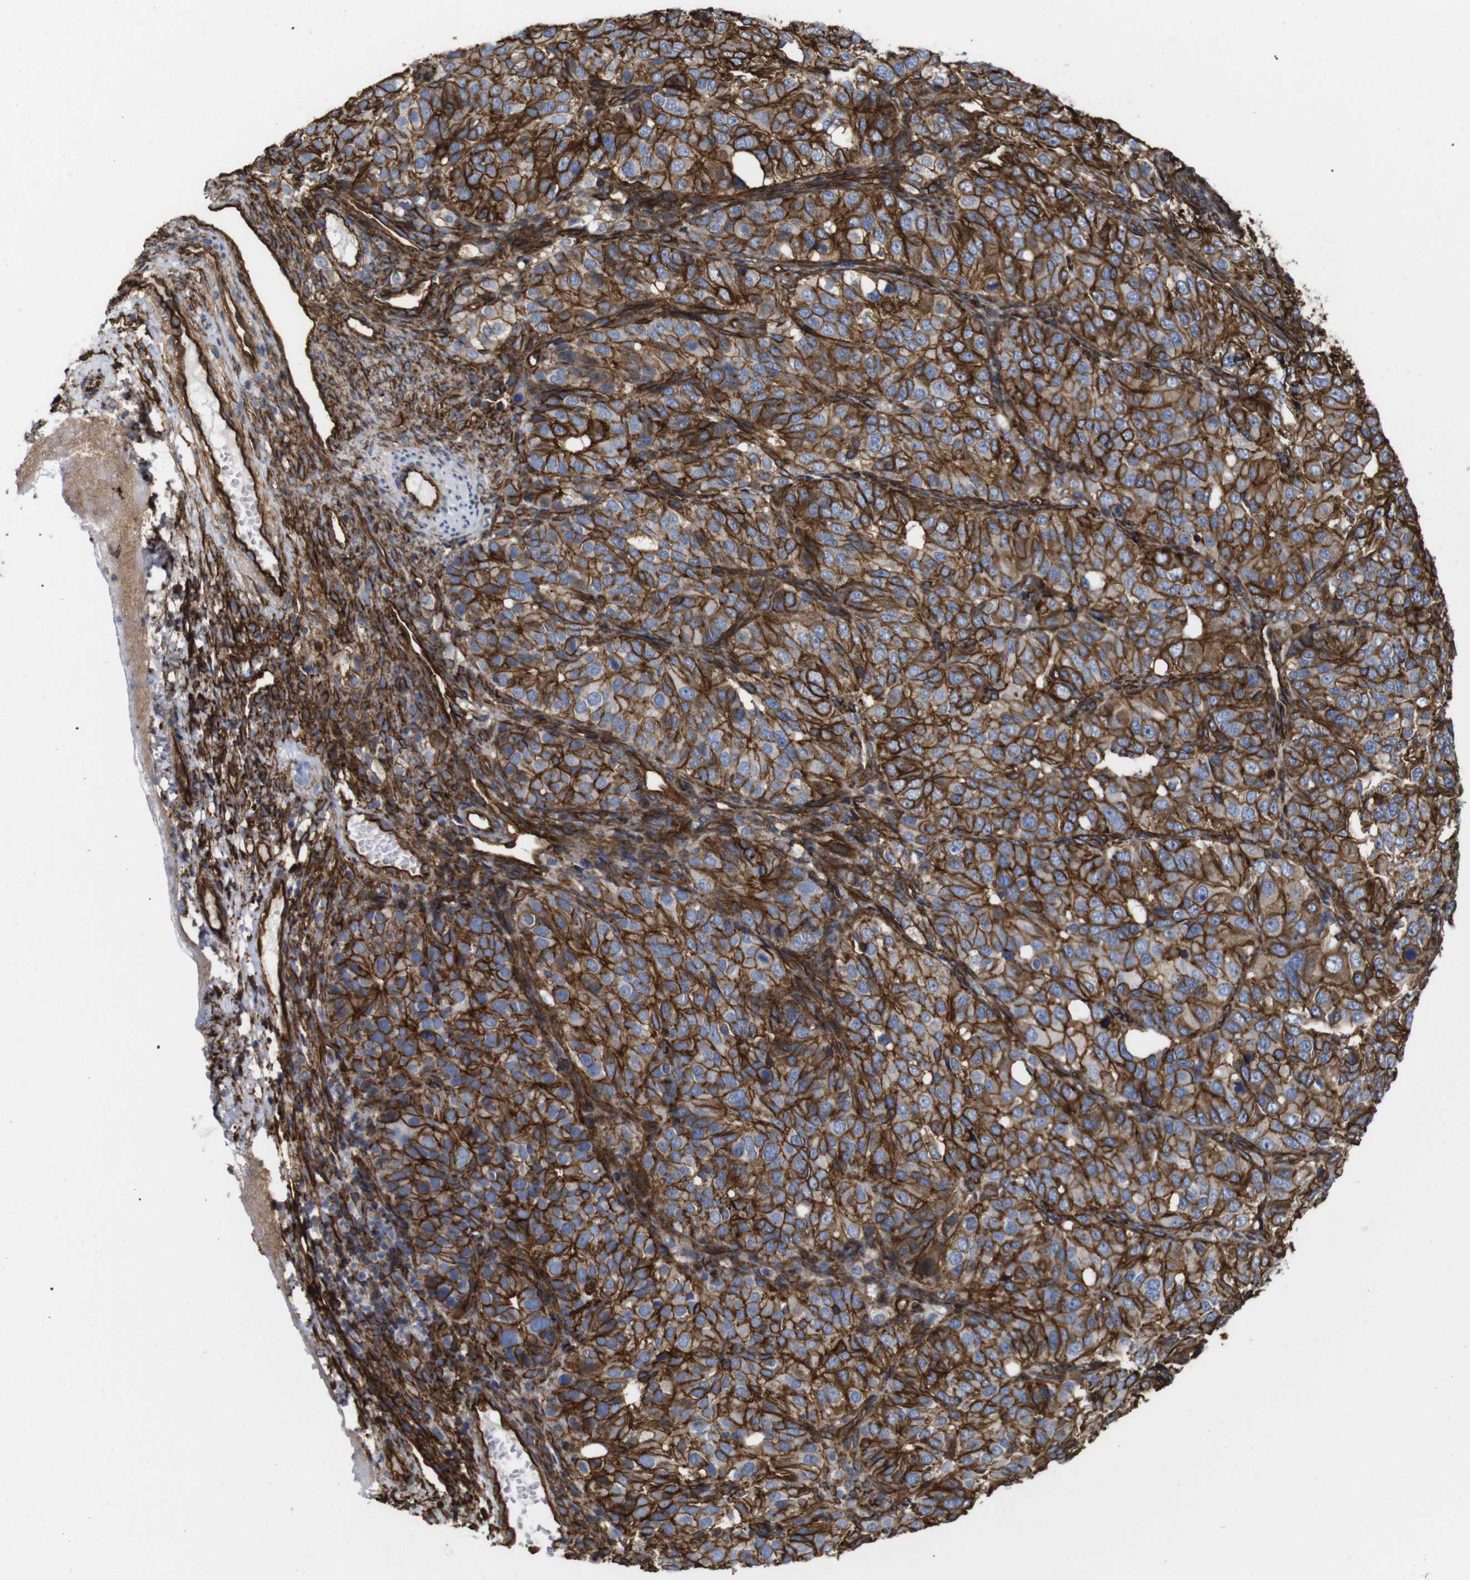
{"staining": {"intensity": "strong", "quantity": ">75%", "location": "cytoplasmic/membranous"}, "tissue": "ovarian cancer", "cell_type": "Tumor cells", "image_type": "cancer", "snomed": [{"axis": "morphology", "description": "Carcinoma, endometroid"}, {"axis": "topography", "description": "Ovary"}], "caption": "Ovarian endometroid carcinoma stained with a protein marker reveals strong staining in tumor cells.", "gene": "SPTBN1", "patient": {"sex": "female", "age": 51}}